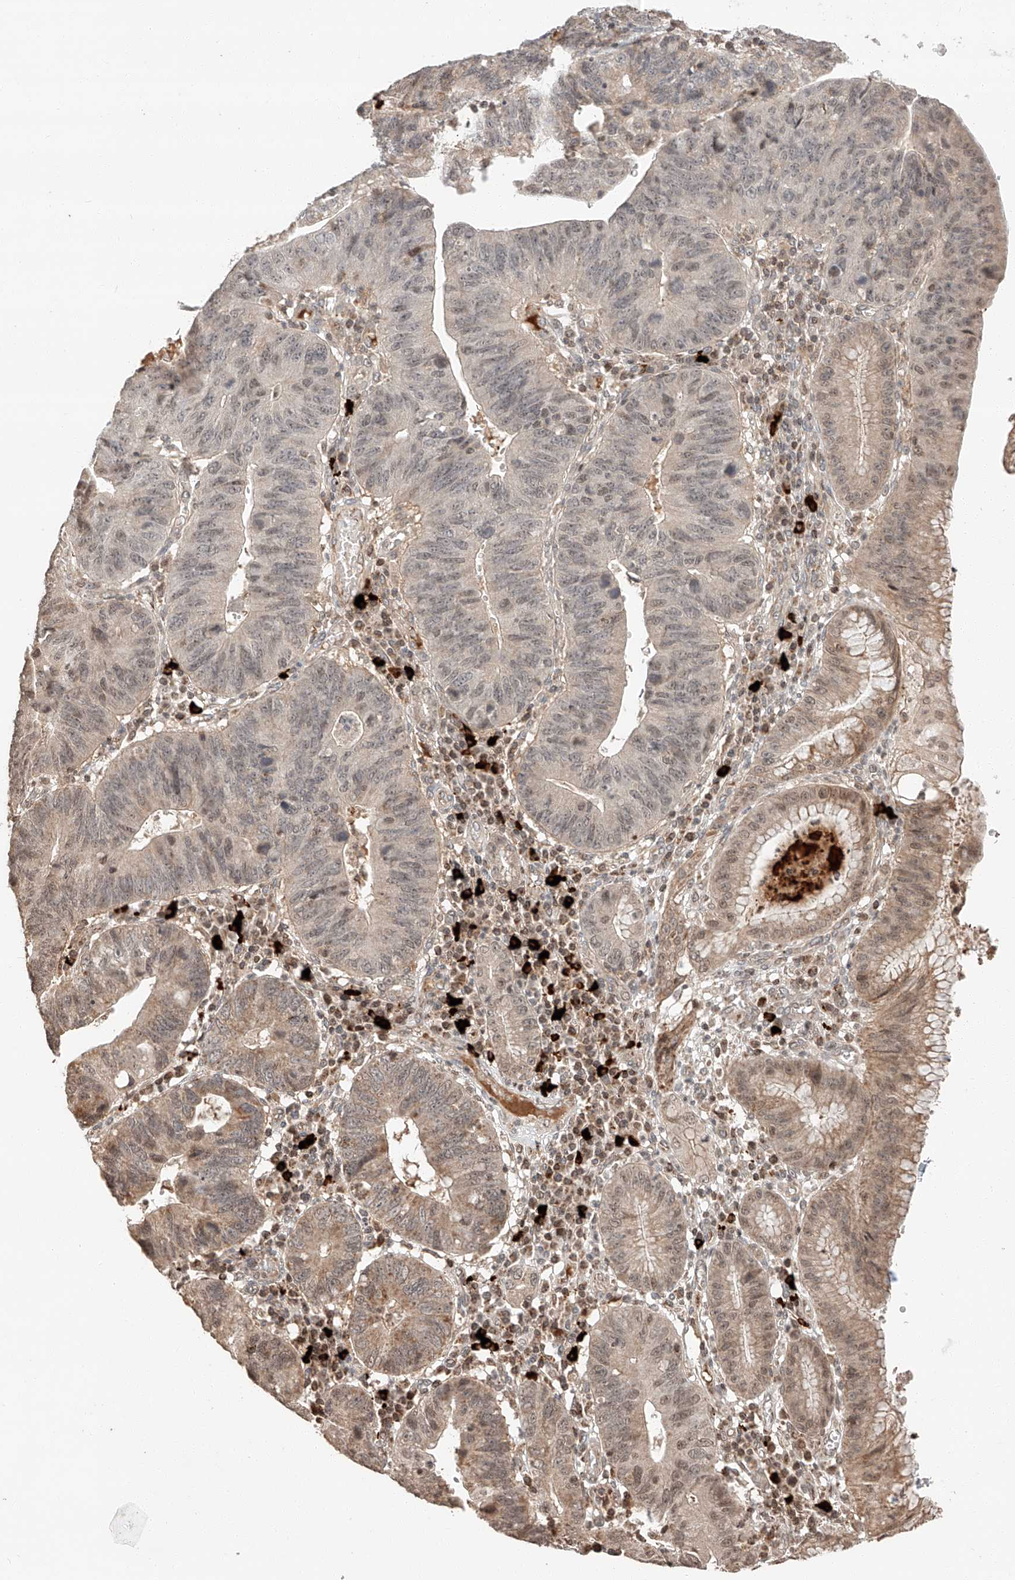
{"staining": {"intensity": "moderate", "quantity": "<25%", "location": "cytoplasmic/membranous,nuclear"}, "tissue": "stomach cancer", "cell_type": "Tumor cells", "image_type": "cancer", "snomed": [{"axis": "morphology", "description": "Adenocarcinoma, NOS"}, {"axis": "topography", "description": "Stomach"}], "caption": "Protein analysis of adenocarcinoma (stomach) tissue displays moderate cytoplasmic/membranous and nuclear staining in about <25% of tumor cells.", "gene": "ARHGAP33", "patient": {"sex": "male", "age": 59}}